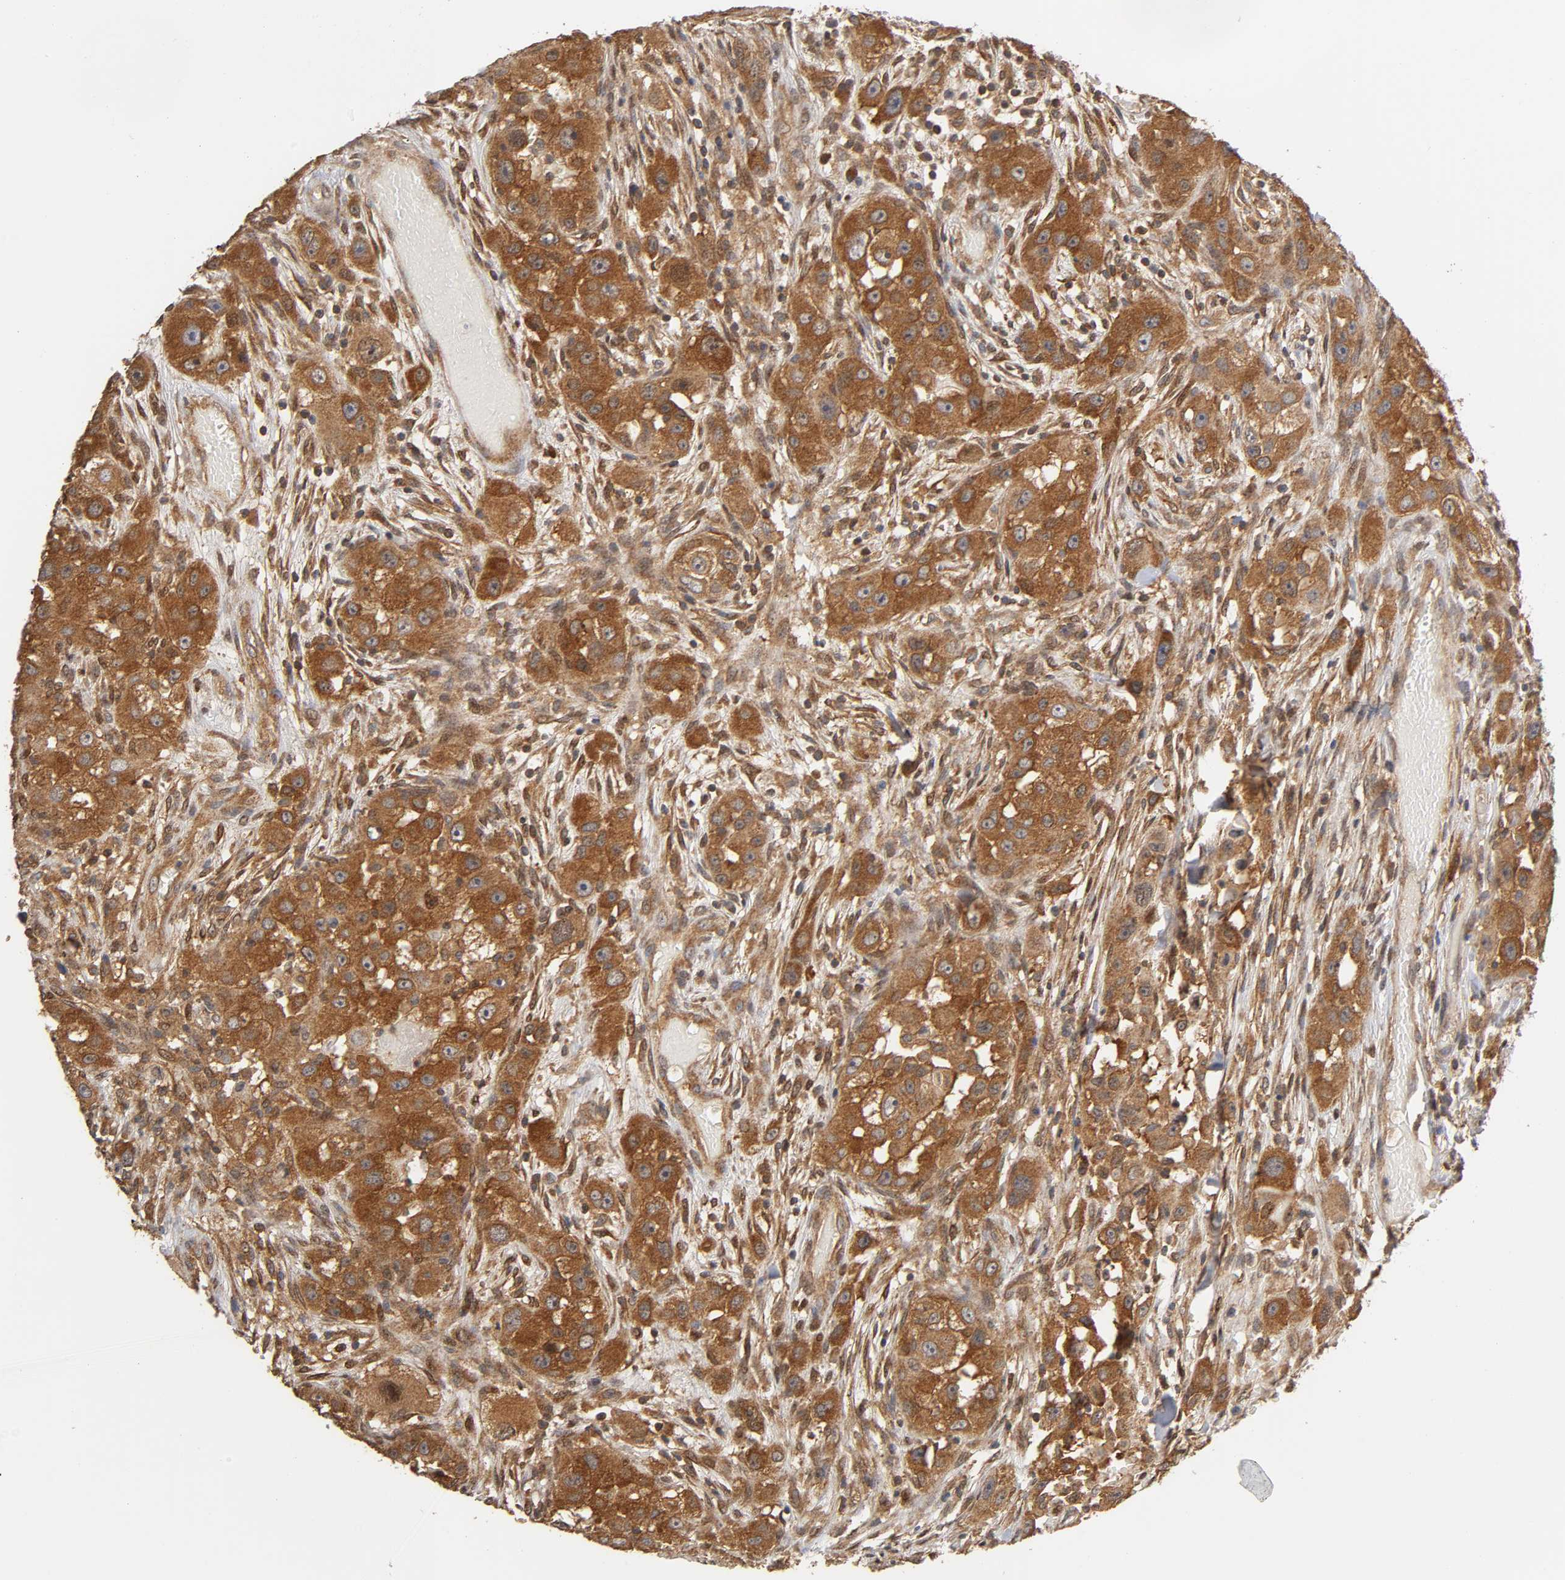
{"staining": {"intensity": "strong", "quantity": ">75%", "location": "cytoplasmic/membranous"}, "tissue": "head and neck cancer", "cell_type": "Tumor cells", "image_type": "cancer", "snomed": [{"axis": "morphology", "description": "Carcinoma, NOS"}, {"axis": "topography", "description": "Head-Neck"}], "caption": "This is an image of immunohistochemistry staining of carcinoma (head and neck), which shows strong positivity in the cytoplasmic/membranous of tumor cells.", "gene": "PAFAH1B1", "patient": {"sex": "male", "age": 87}}